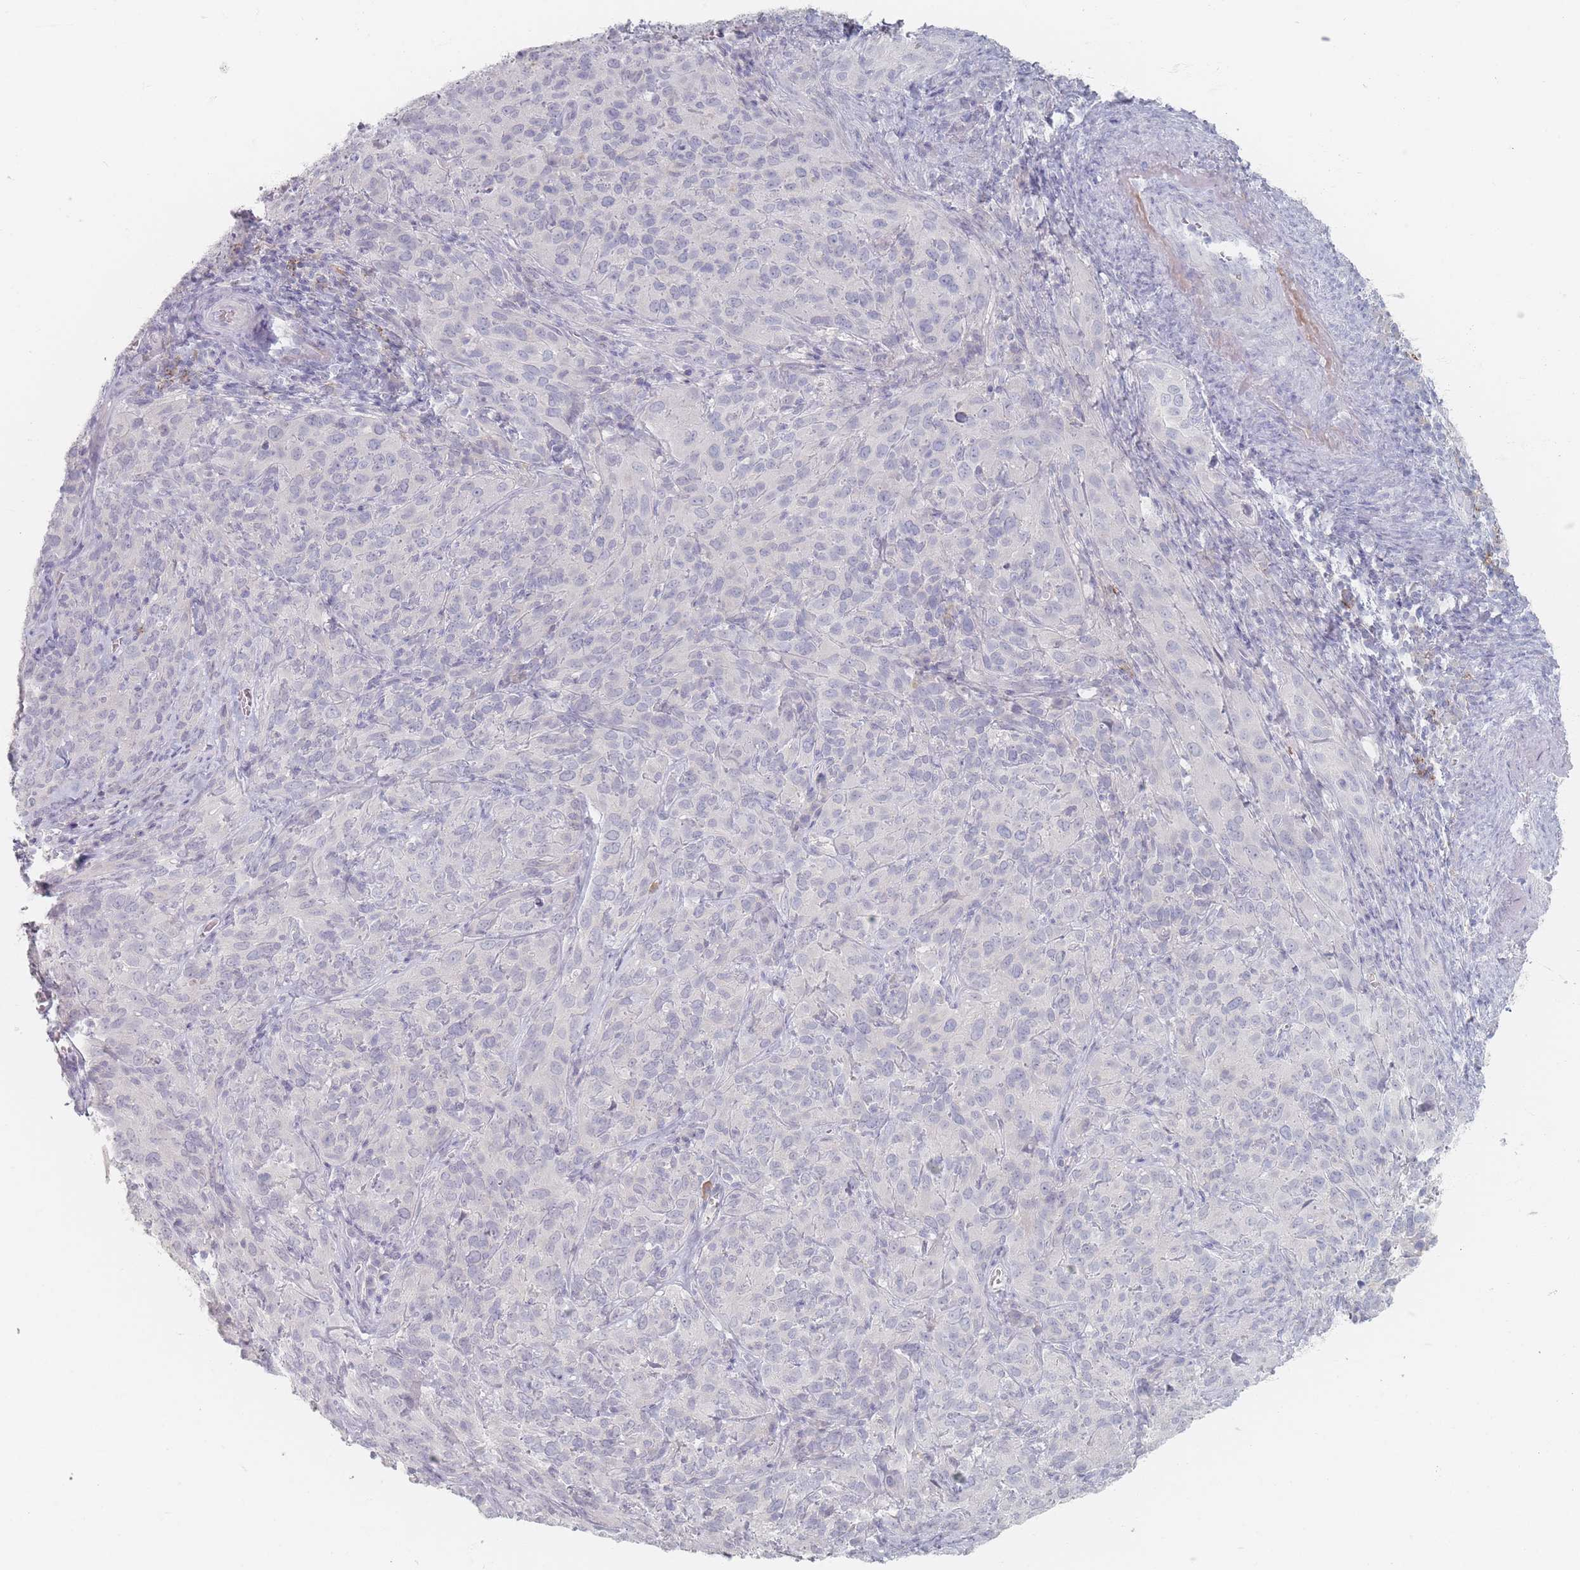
{"staining": {"intensity": "negative", "quantity": "none", "location": "none"}, "tissue": "cervical cancer", "cell_type": "Tumor cells", "image_type": "cancer", "snomed": [{"axis": "morphology", "description": "Squamous cell carcinoma, NOS"}, {"axis": "topography", "description": "Cervix"}], "caption": "A histopathology image of human cervical cancer (squamous cell carcinoma) is negative for staining in tumor cells.", "gene": "CD37", "patient": {"sex": "female", "age": 51}}